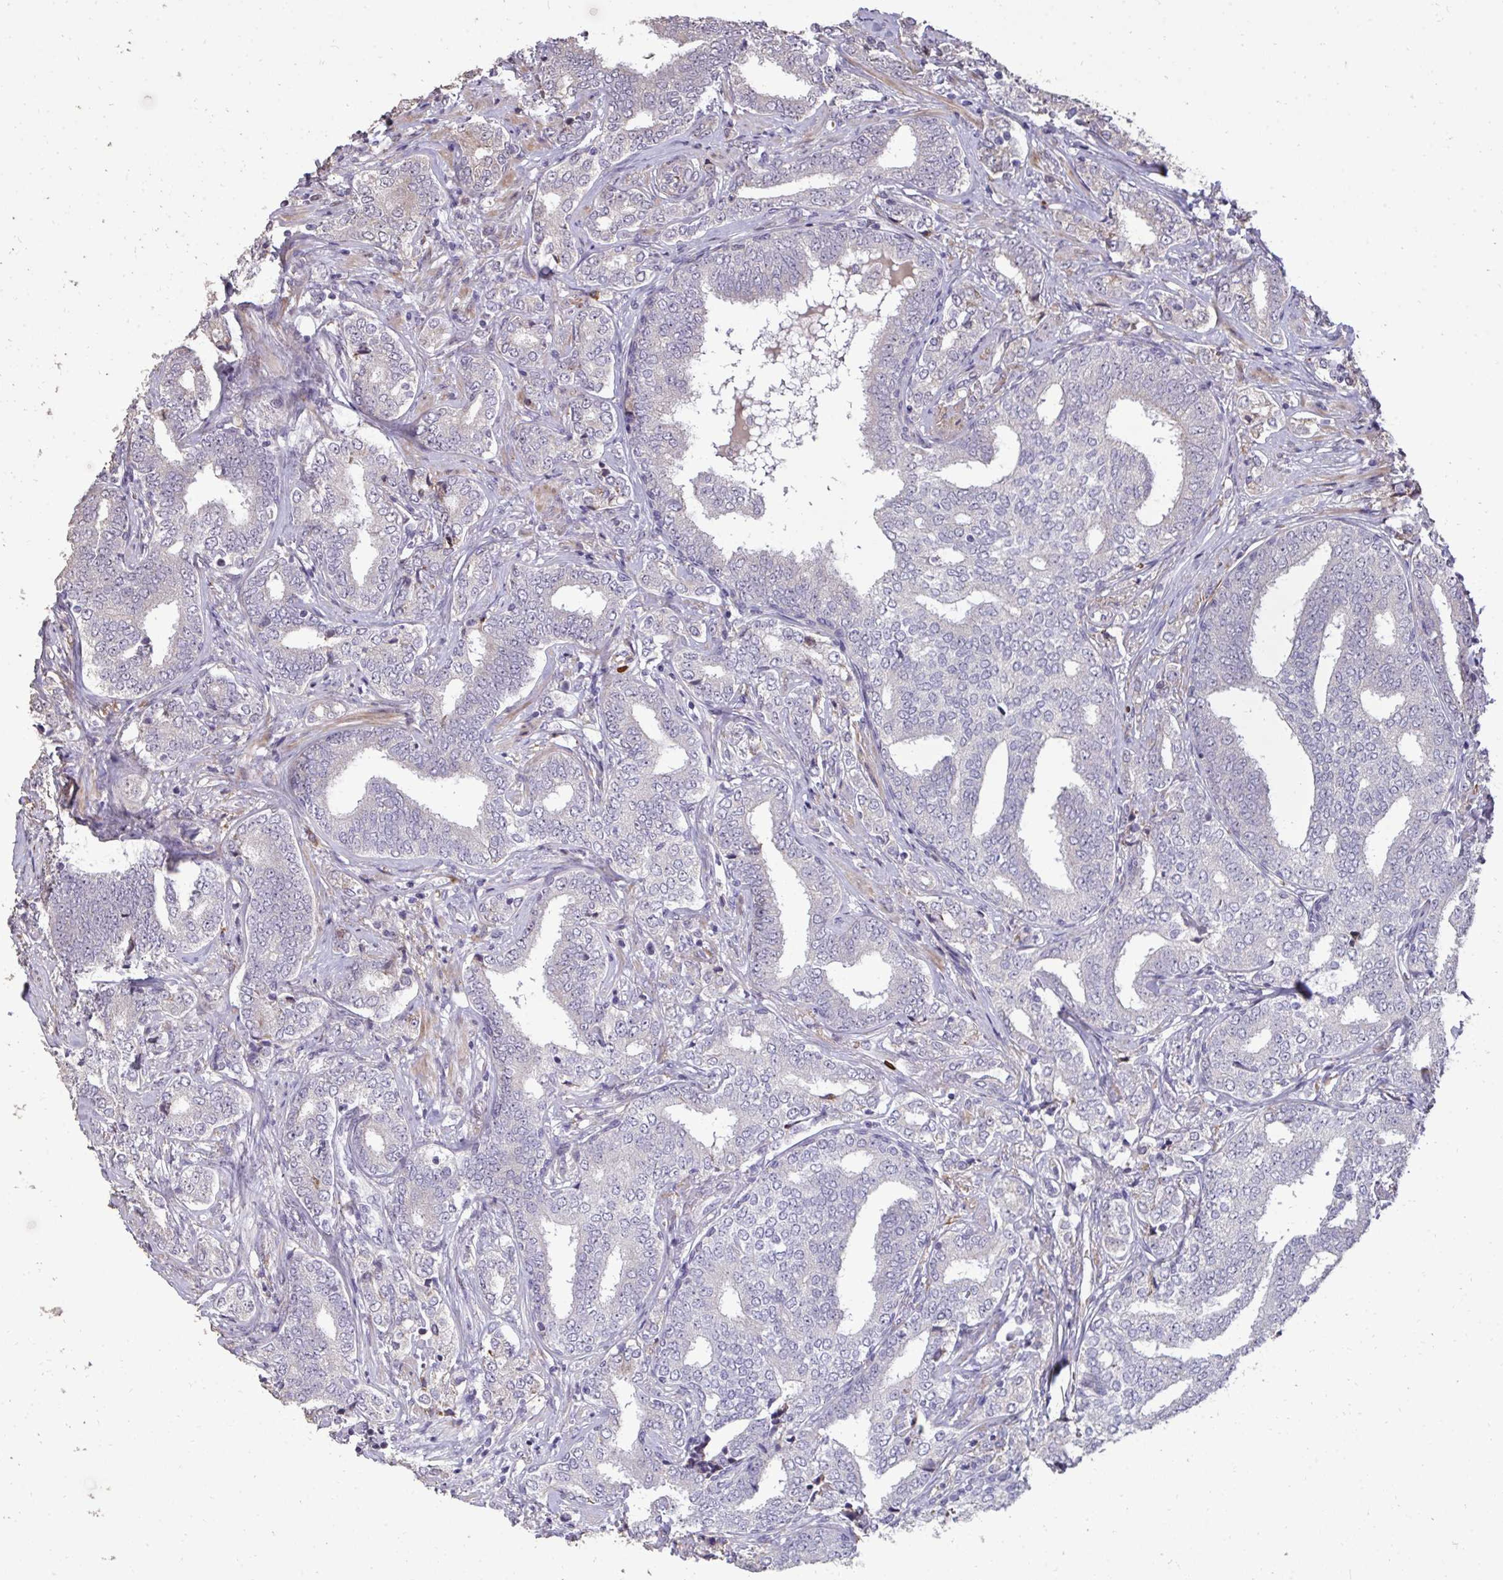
{"staining": {"intensity": "negative", "quantity": "none", "location": "none"}, "tissue": "prostate cancer", "cell_type": "Tumor cells", "image_type": "cancer", "snomed": [{"axis": "morphology", "description": "Adenocarcinoma, High grade"}, {"axis": "topography", "description": "Prostate"}], "caption": "DAB (3,3'-diaminobenzidine) immunohistochemical staining of human prostate cancer shows no significant expression in tumor cells. Brightfield microscopy of IHC stained with DAB (3,3'-diaminobenzidine) (brown) and hematoxylin (blue), captured at high magnification.", "gene": "FIBCD1", "patient": {"sex": "male", "age": 72}}